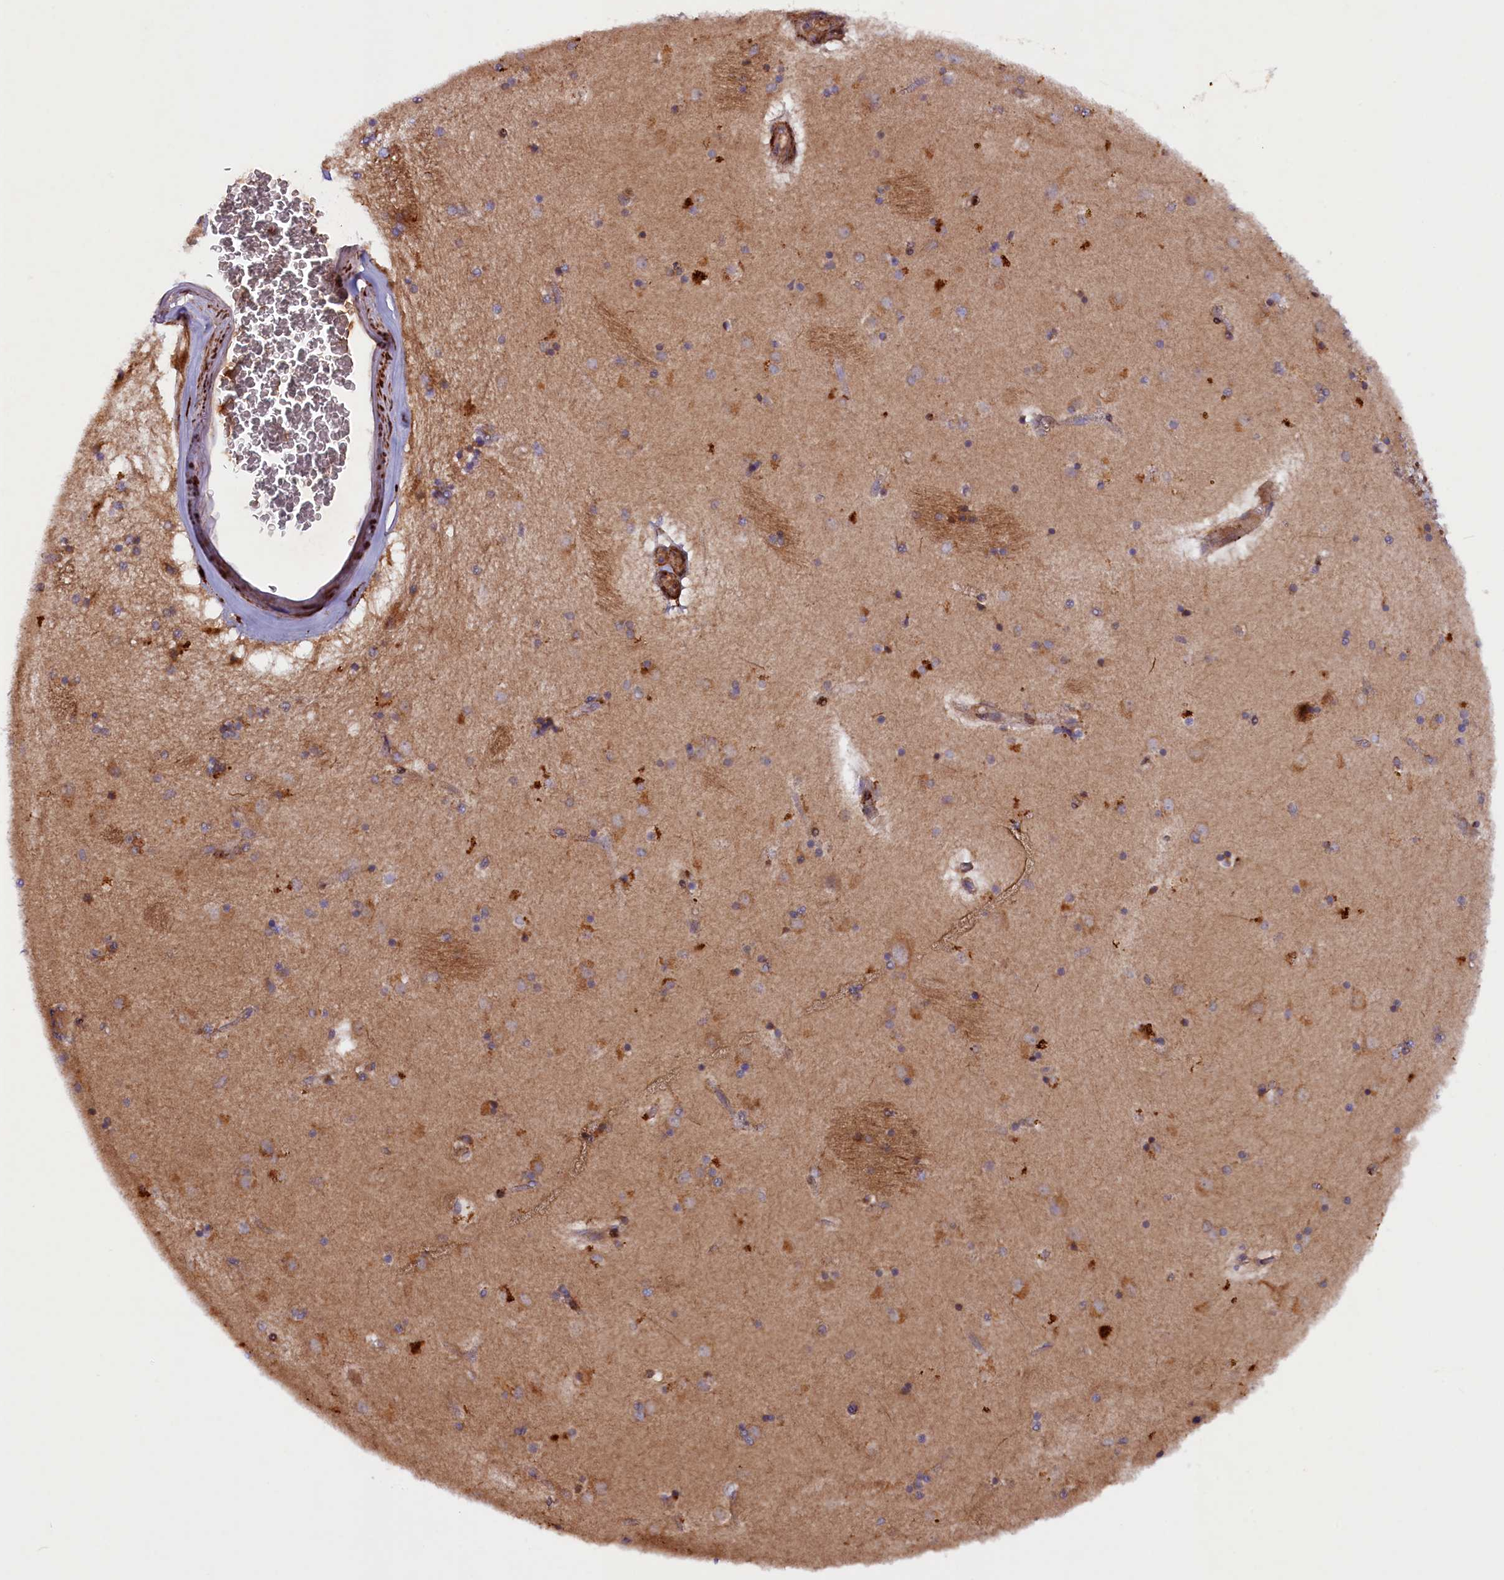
{"staining": {"intensity": "moderate", "quantity": "<25%", "location": "cytoplasmic/membranous"}, "tissue": "caudate", "cell_type": "Glial cells", "image_type": "normal", "snomed": [{"axis": "morphology", "description": "Normal tissue, NOS"}, {"axis": "topography", "description": "Lateral ventricle wall"}], "caption": "Approximately <25% of glial cells in normal caudate reveal moderate cytoplasmic/membranous protein staining as visualized by brown immunohistochemical staining.", "gene": "ARRDC4", "patient": {"sex": "male", "age": 70}}